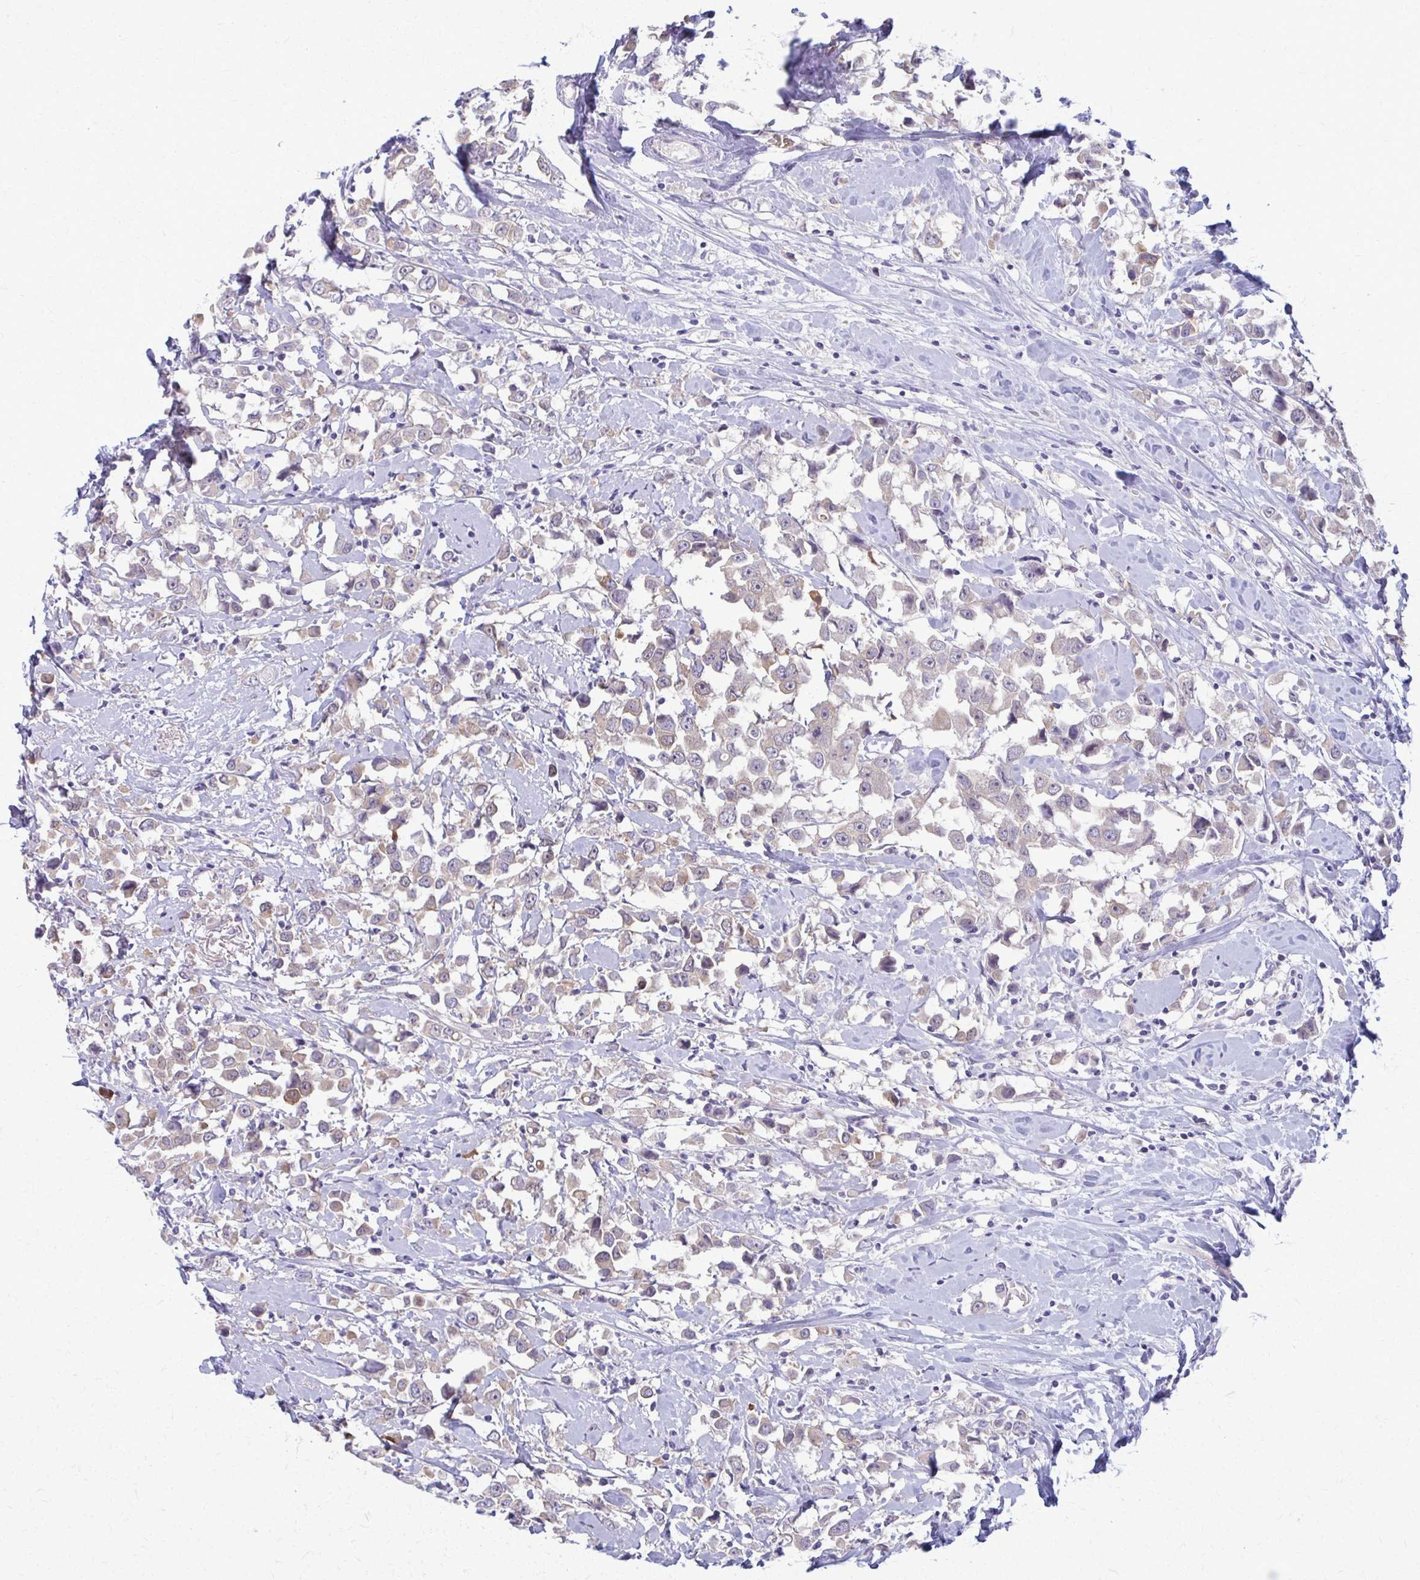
{"staining": {"intensity": "weak", "quantity": "<25%", "location": "cytoplasmic/membranous"}, "tissue": "breast cancer", "cell_type": "Tumor cells", "image_type": "cancer", "snomed": [{"axis": "morphology", "description": "Duct carcinoma"}, {"axis": "topography", "description": "Breast"}], "caption": "This is an immunohistochemistry image of human breast intraductal carcinoma. There is no expression in tumor cells.", "gene": "OR4M1", "patient": {"sex": "female", "age": 61}}